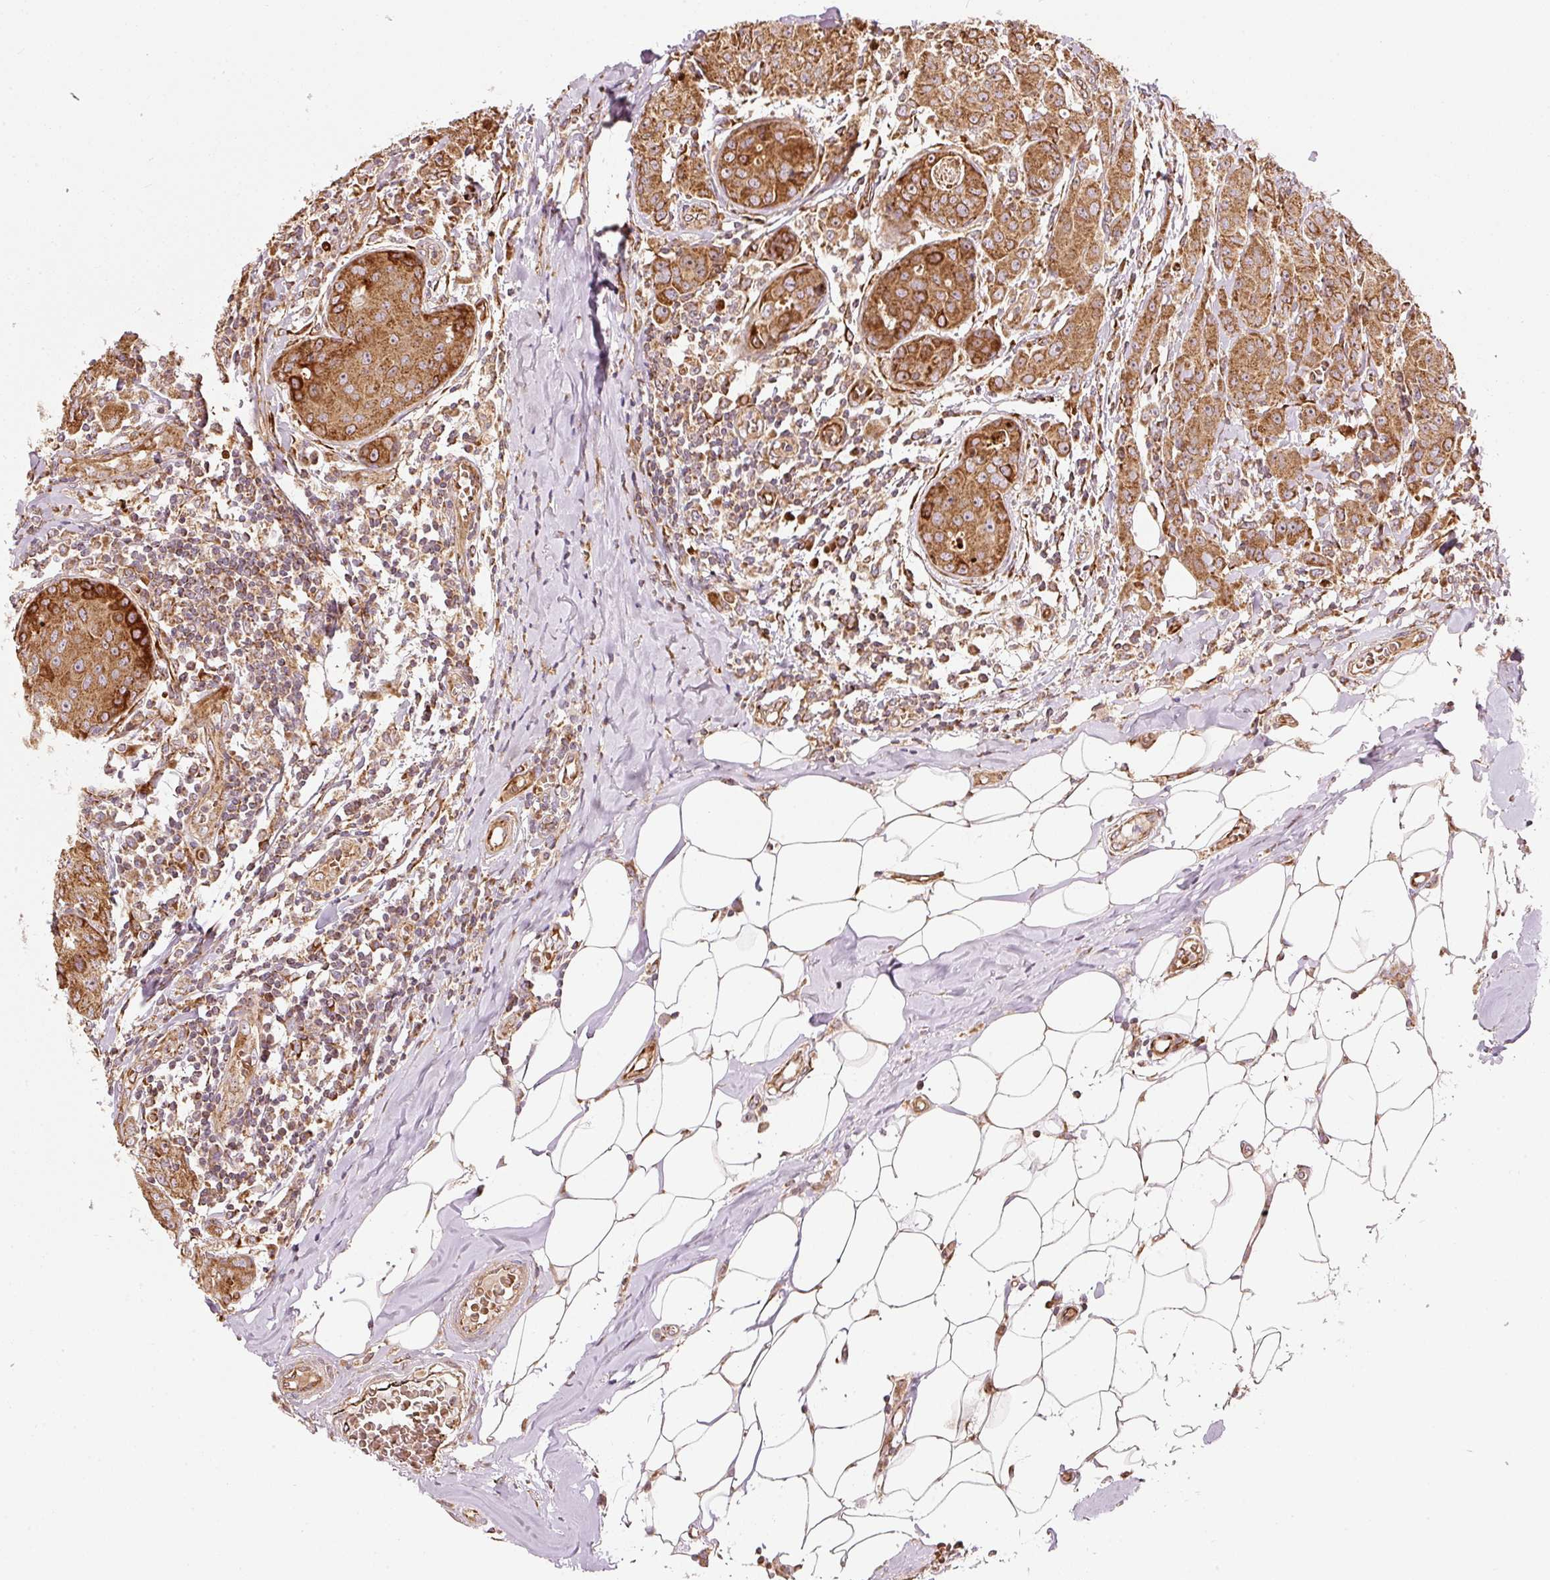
{"staining": {"intensity": "strong", "quantity": ">75%", "location": "cytoplasmic/membranous"}, "tissue": "breast cancer", "cell_type": "Tumor cells", "image_type": "cancer", "snomed": [{"axis": "morphology", "description": "Duct carcinoma"}, {"axis": "topography", "description": "Breast"}], "caption": "A brown stain labels strong cytoplasmic/membranous positivity of a protein in infiltrating ductal carcinoma (breast) tumor cells. (Stains: DAB in brown, nuclei in blue, Microscopy: brightfield microscopy at high magnification).", "gene": "ISCU", "patient": {"sex": "female", "age": 43}}